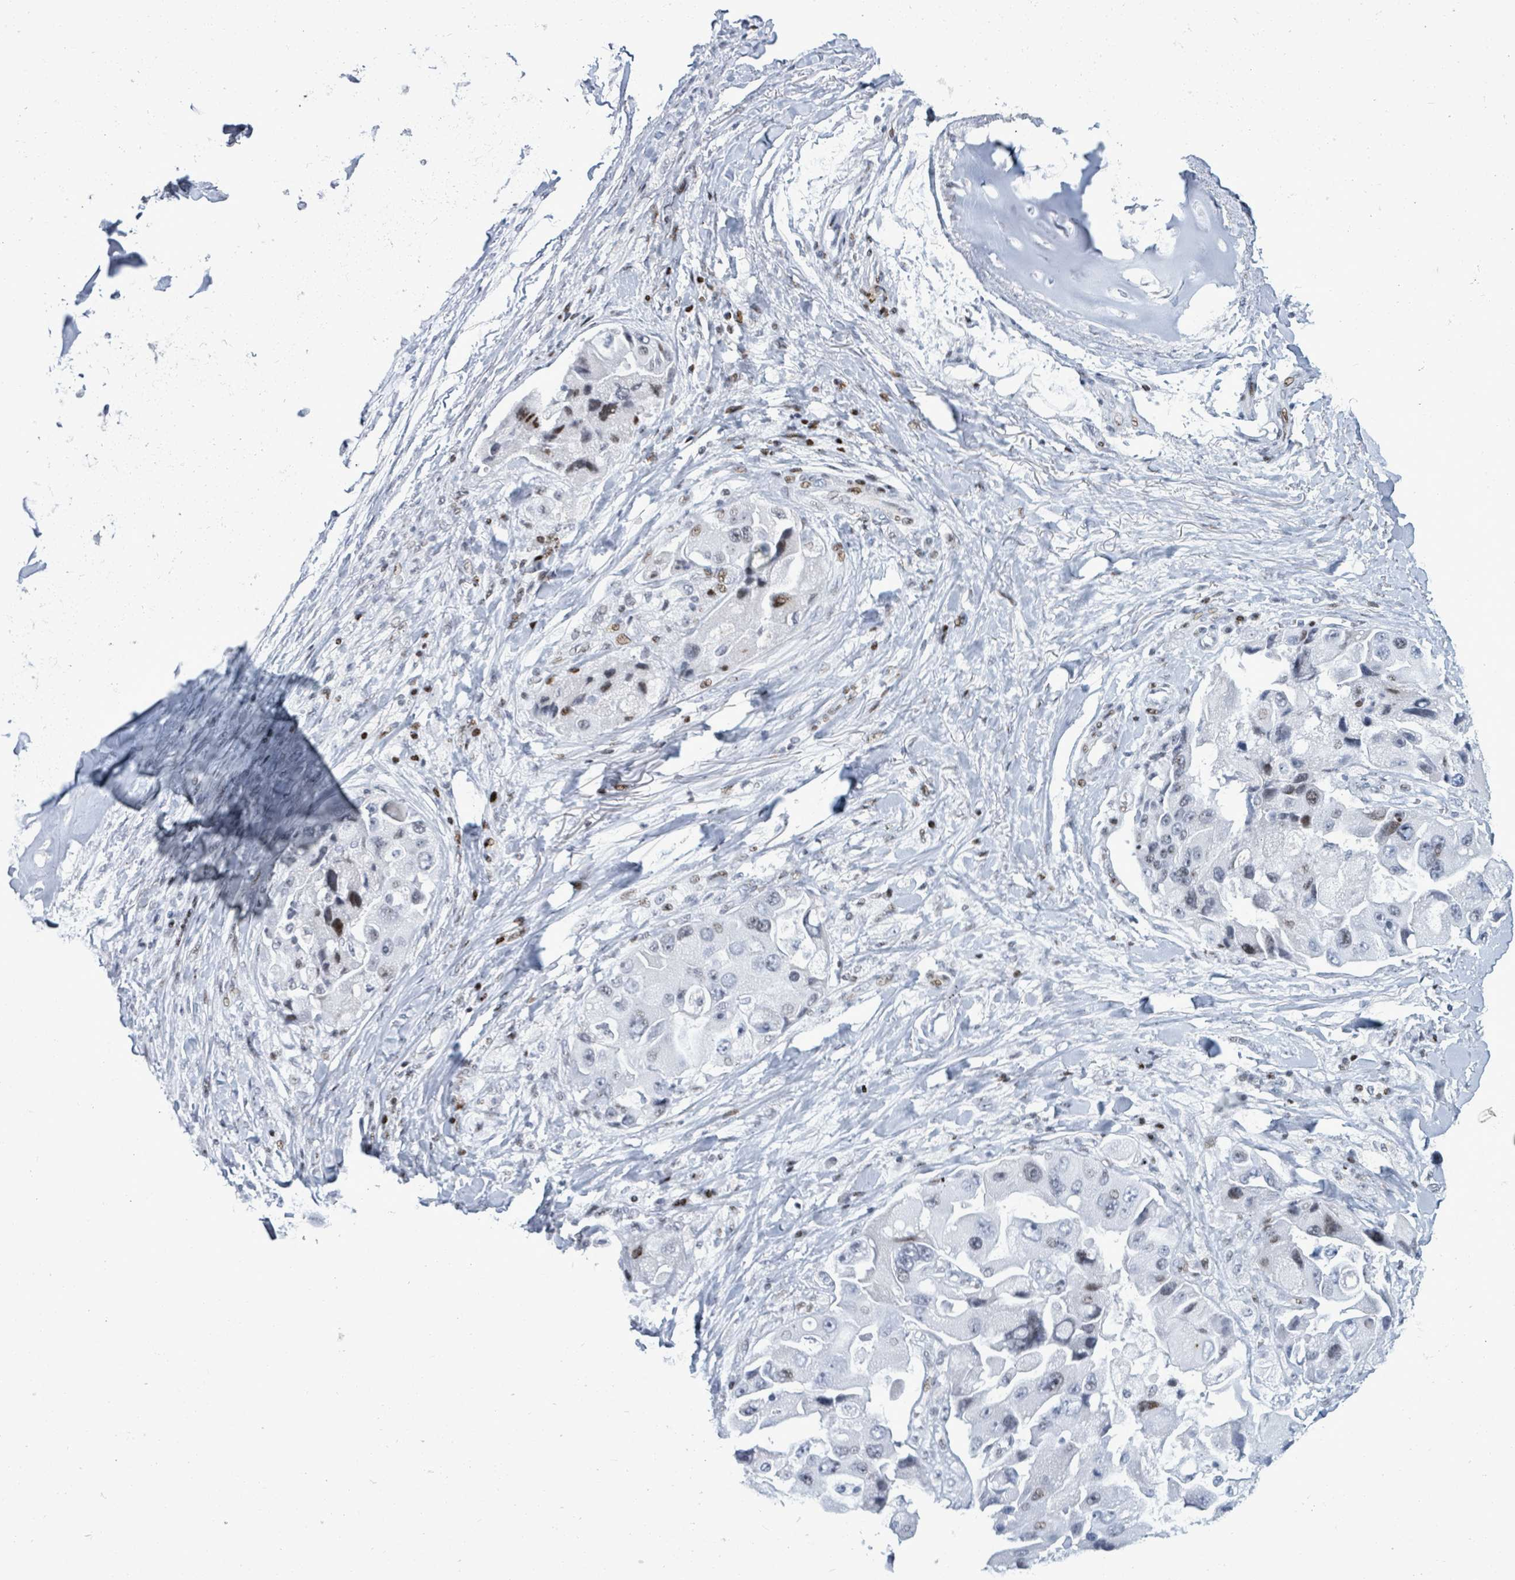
{"staining": {"intensity": "weak", "quantity": "<25%", "location": "nuclear"}, "tissue": "lung cancer", "cell_type": "Tumor cells", "image_type": "cancer", "snomed": [{"axis": "morphology", "description": "Adenocarcinoma, NOS"}, {"axis": "topography", "description": "Lung"}], "caption": "Protein analysis of adenocarcinoma (lung) exhibits no significant positivity in tumor cells. (DAB (3,3'-diaminobenzidine) immunohistochemistry, high magnification).", "gene": "MALL", "patient": {"sex": "female", "age": 54}}